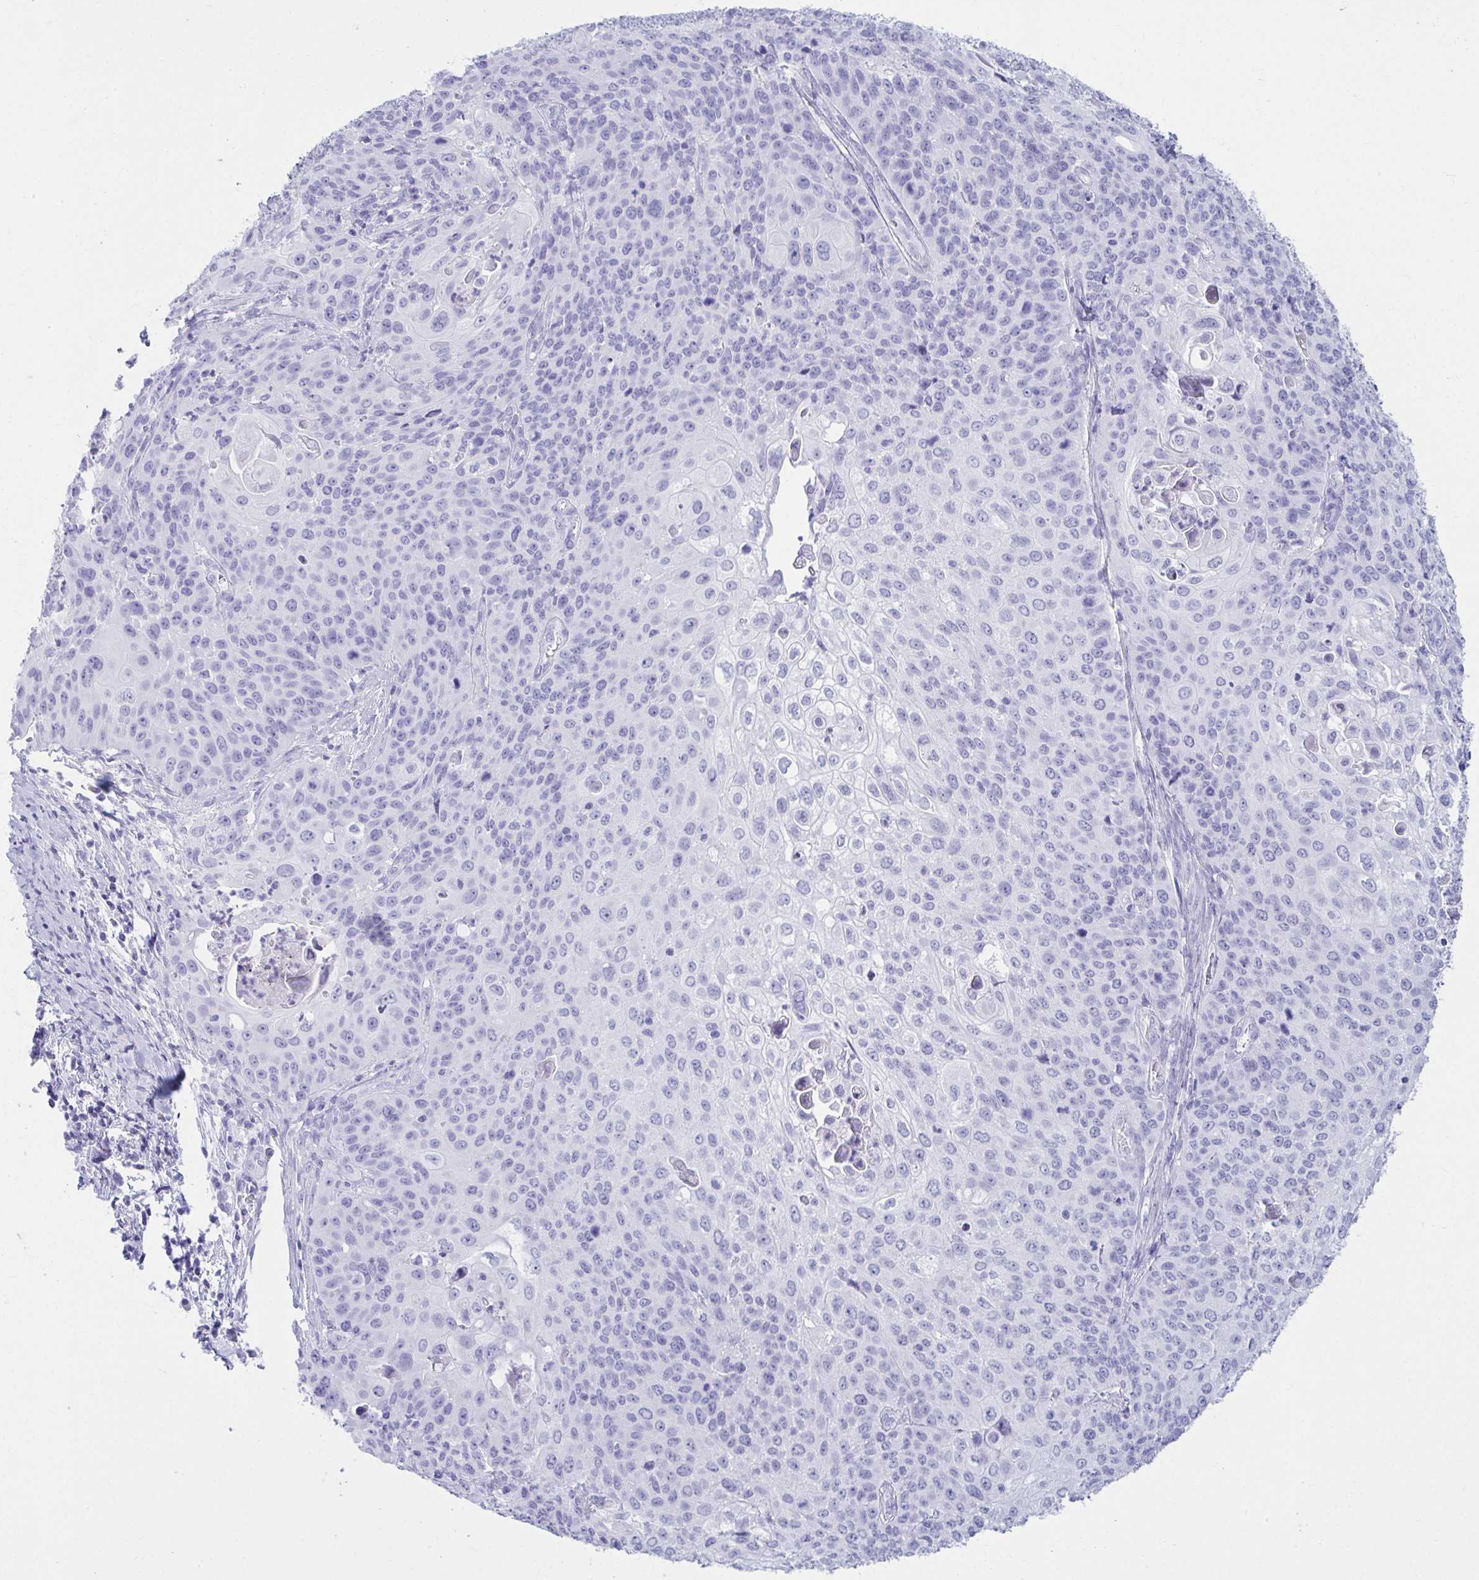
{"staining": {"intensity": "negative", "quantity": "none", "location": "none"}, "tissue": "cervical cancer", "cell_type": "Tumor cells", "image_type": "cancer", "snomed": [{"axis": "morphology", "description": "Squamous cell carcinoma, NOS"}, {"axis": "topography", "description": "Cervix"}], "caption": "IHC photomicrograph of neoplastic tissue: squamous cell carcinoma (cervical) stained with DAB (3,3'-diaminobenzidine) exhibits no significant protein staining in tumor cells.", "gene": "ATP4B", "patient": {"sex": "female", "age": 65}}